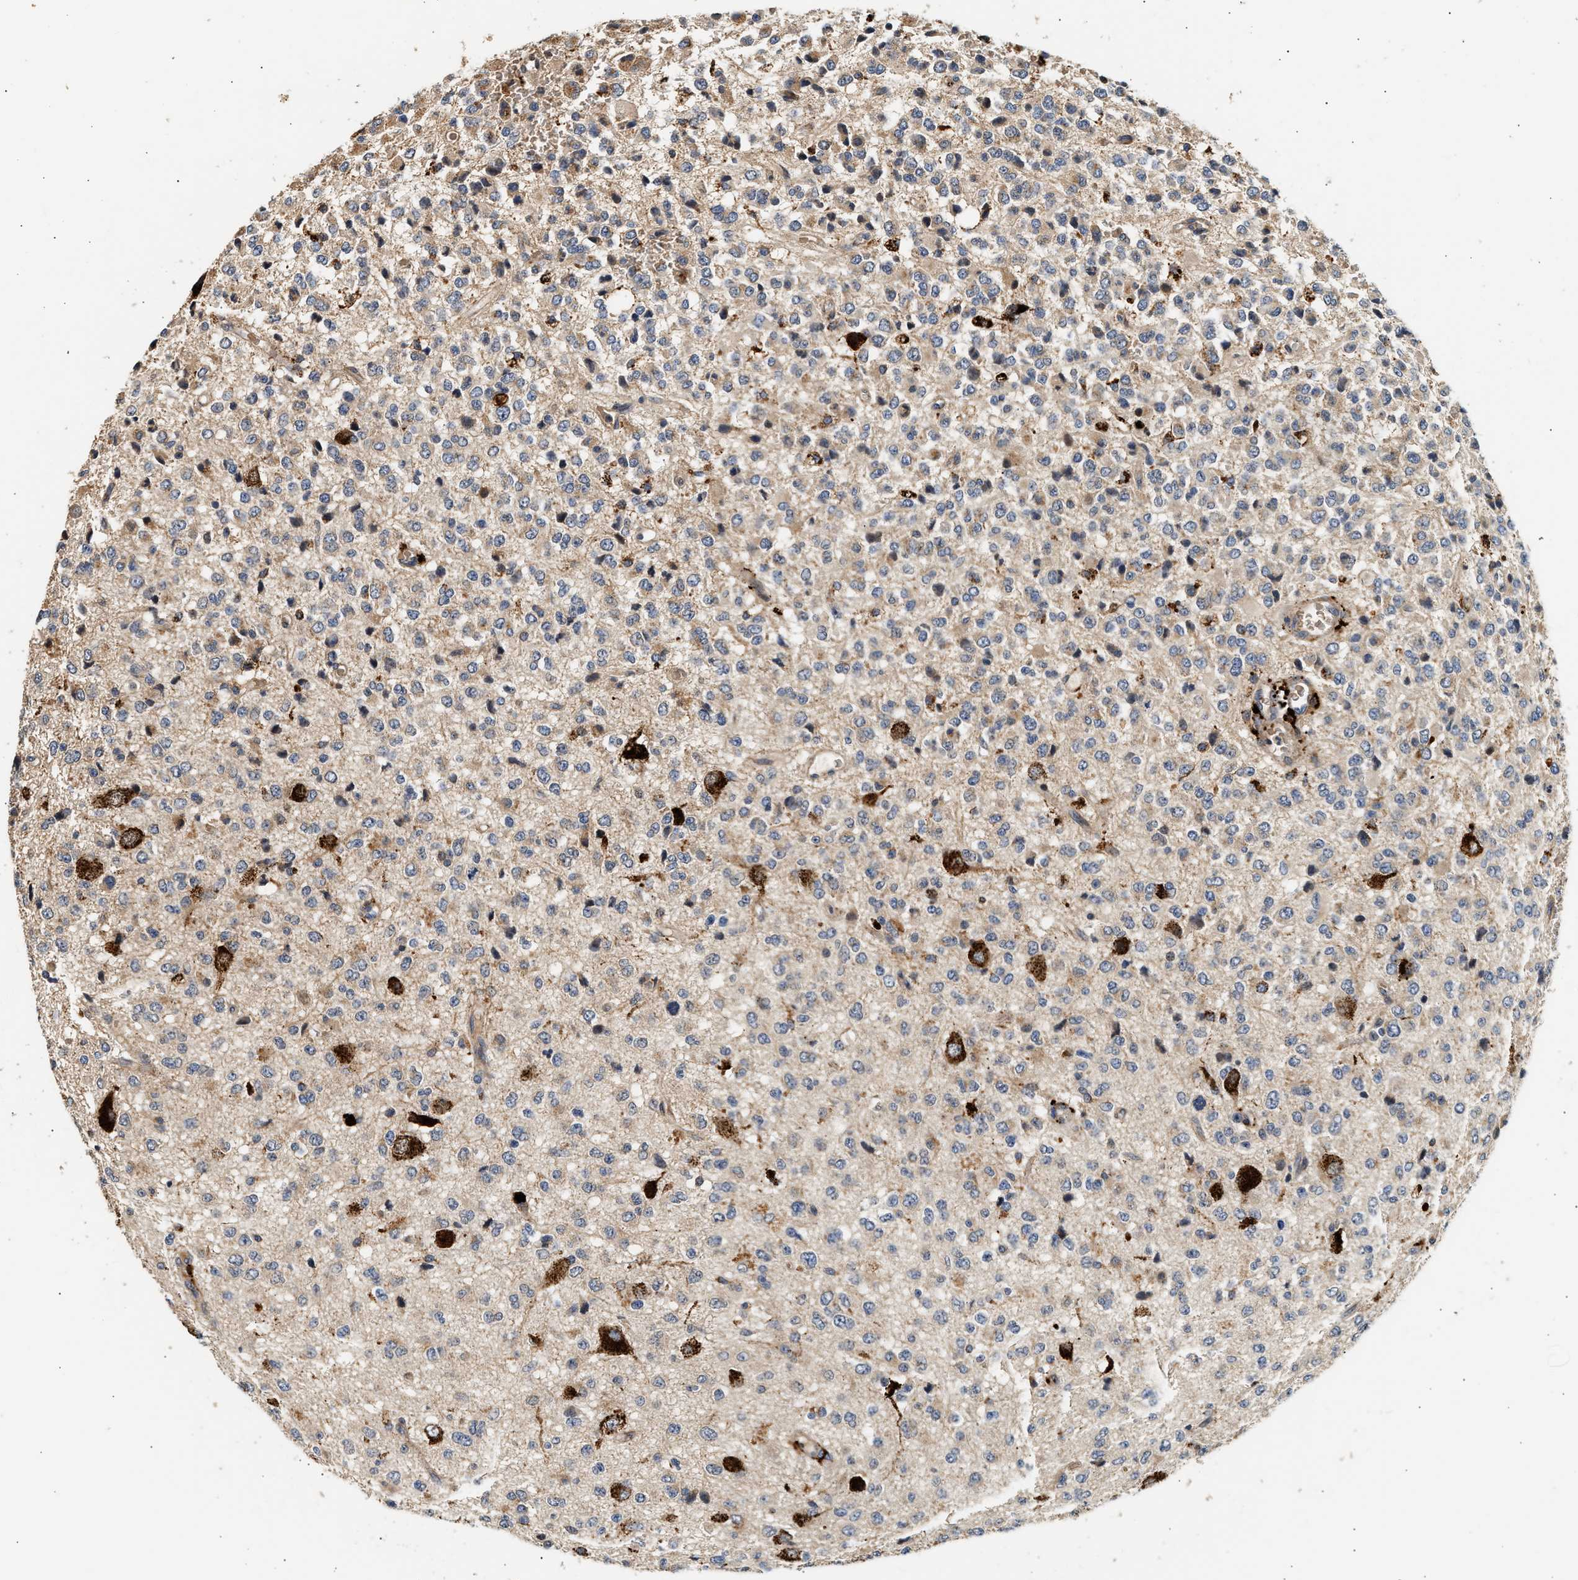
{"staining": {"intensity": "negative", "quantity": "none", "location": "none"}, "tissue": "glioma", "cell_type": "Tumor cells", "image_type": "cancer", "snomed": [{"axis": "morphology", "description": "Glioma, malignant, High grade"}, {"axis": "topography", "description": "pancreas cauda"}], "caption": "High power microscopy photomicrograph of an IHC photomicrograph of malignant high-grade glioma, revealing no significant staining in tumor cells. (Immunohistochemistry (ihc), brightfield microscopy, high magnification).", "gene": "PLD3", "patient": {"sex": "male", "age": 60}}